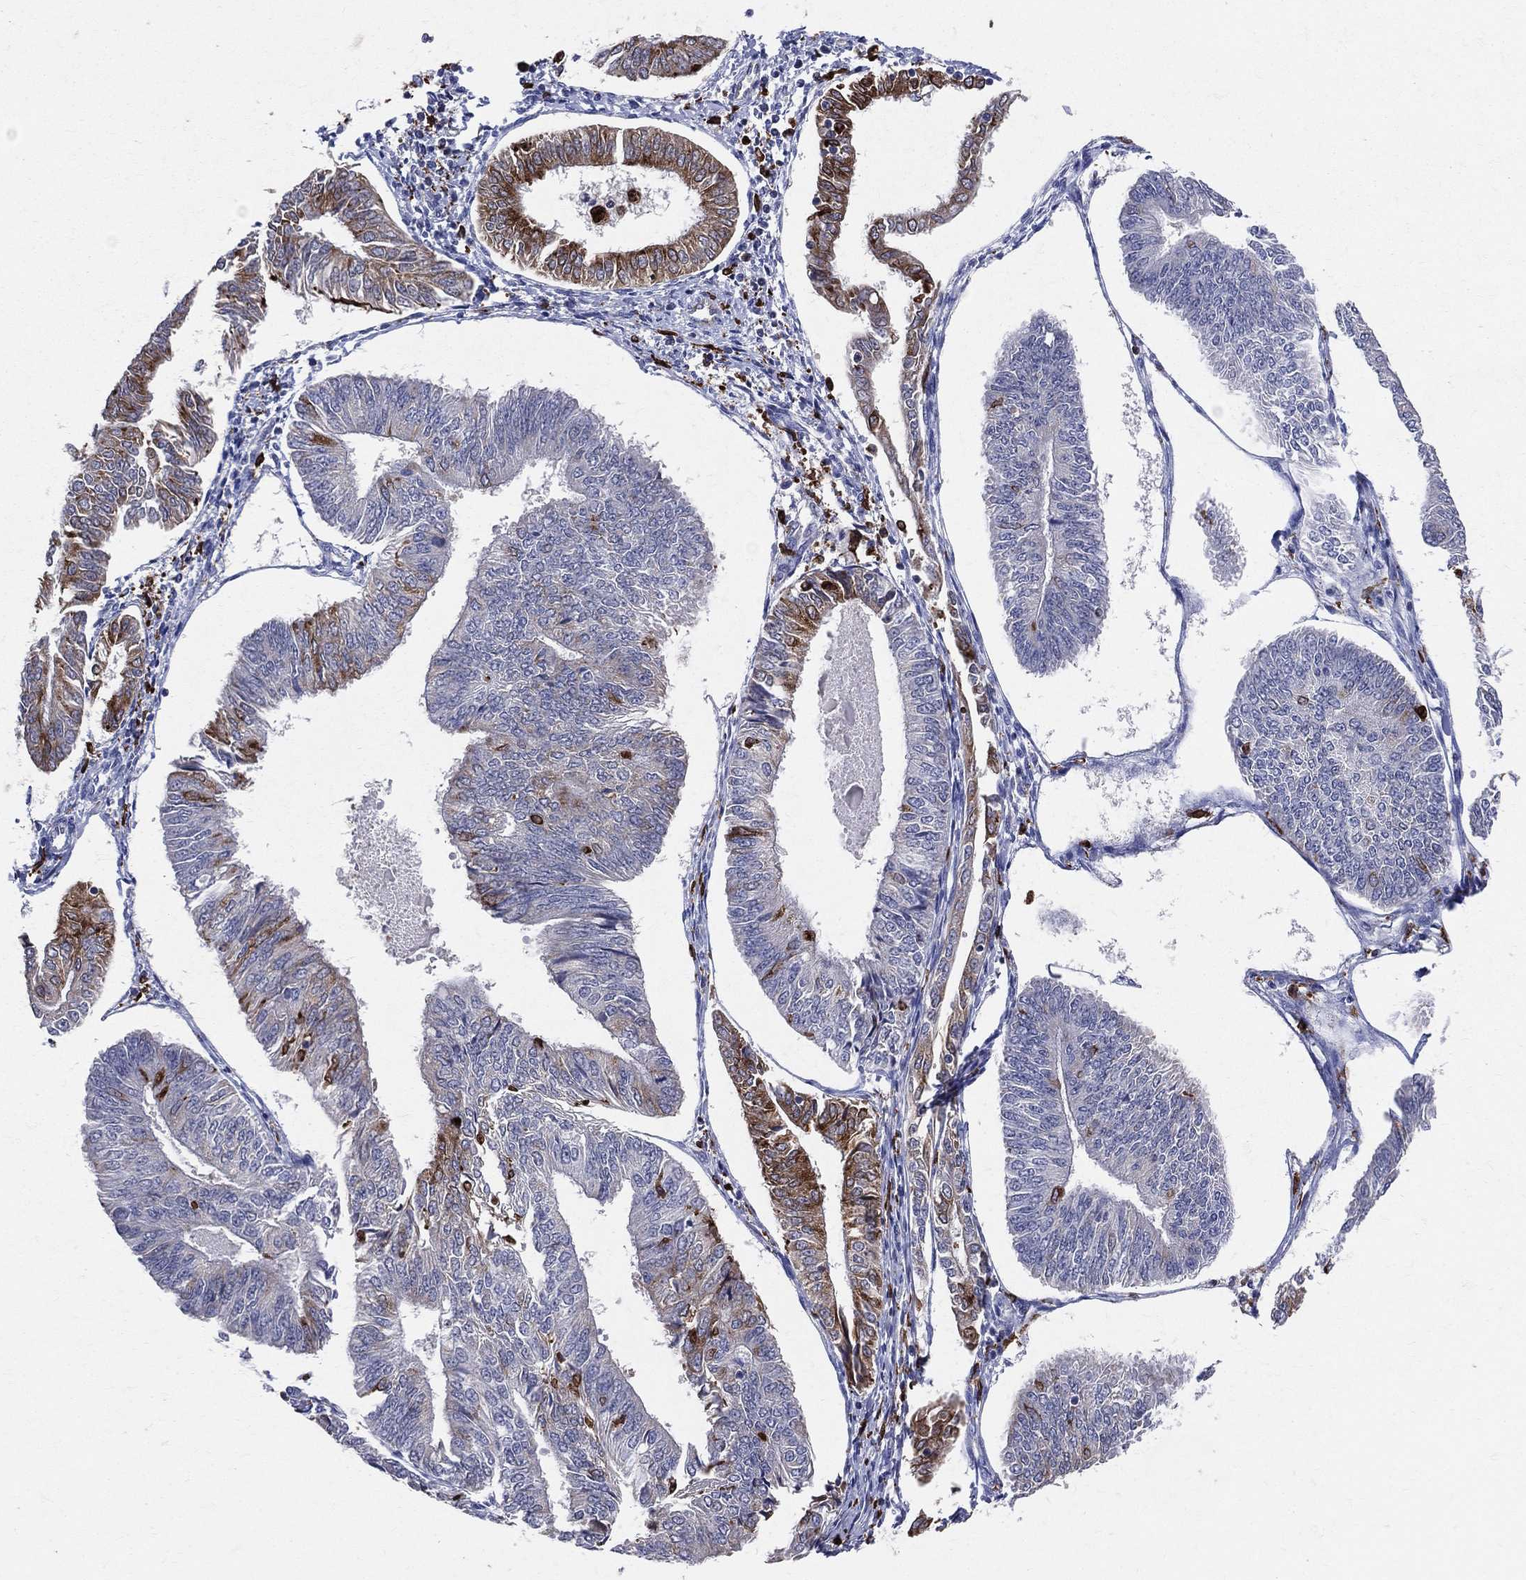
{"staining": {"intensity": "strong", "quantity": "25%-75%", "location": "cytoplasmic/membranous"}, "tissue": "endometrial cancer", "cell_type": "Tumor cells", "image_type": "cancer", "snomed": [{"axis": "morphology", "description": "Adenocarcinoma, NOS"}, {"axis": "topography", "description": "Endometrium"}], "caption": "Tumor cells reveal high levels of strong cytoplasmic/membranous positivity in about 25%-75% of cells in endometrial cancer (adenocarcinoma).", "gene": "CD74", "patient": {"sex": "female", "age": 58}}